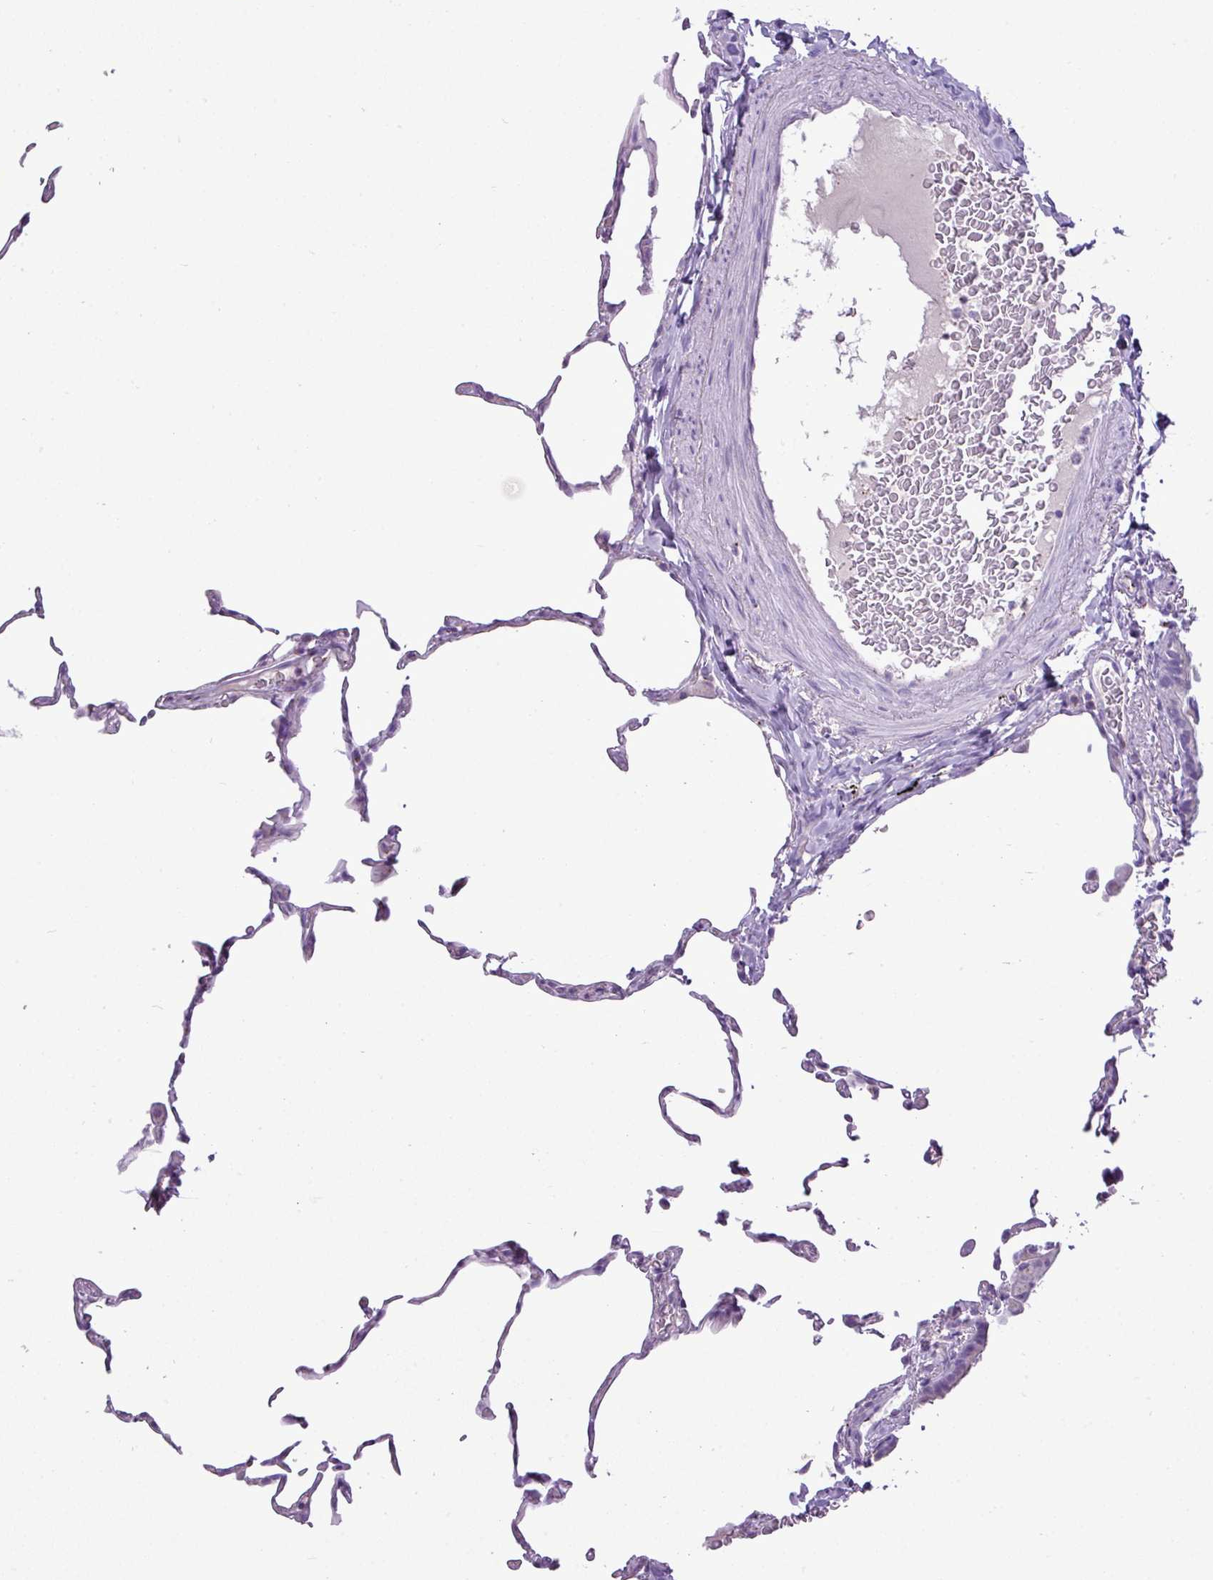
{"staining": {"intensity": "negative", "quantity": "none", "location": "none"}, "tissue": "lung", "cell_type": "Alveolar cells", "image_type": "normal", "snomed": [{"axis": "morphology", "description": "Normal tissue, NOS"}, {"axis": "topography", "description": "Lung"}], "caption": "Alveolar cells show no significant expression in benign lung. The staining was performed using DAB to visualize the protein expression in brown, while the nuclei were stained in blue with hematoxylin (Magnification: 20x).", "gene": "FAM43A", "patient": {"sex": "female", "age": 57}}